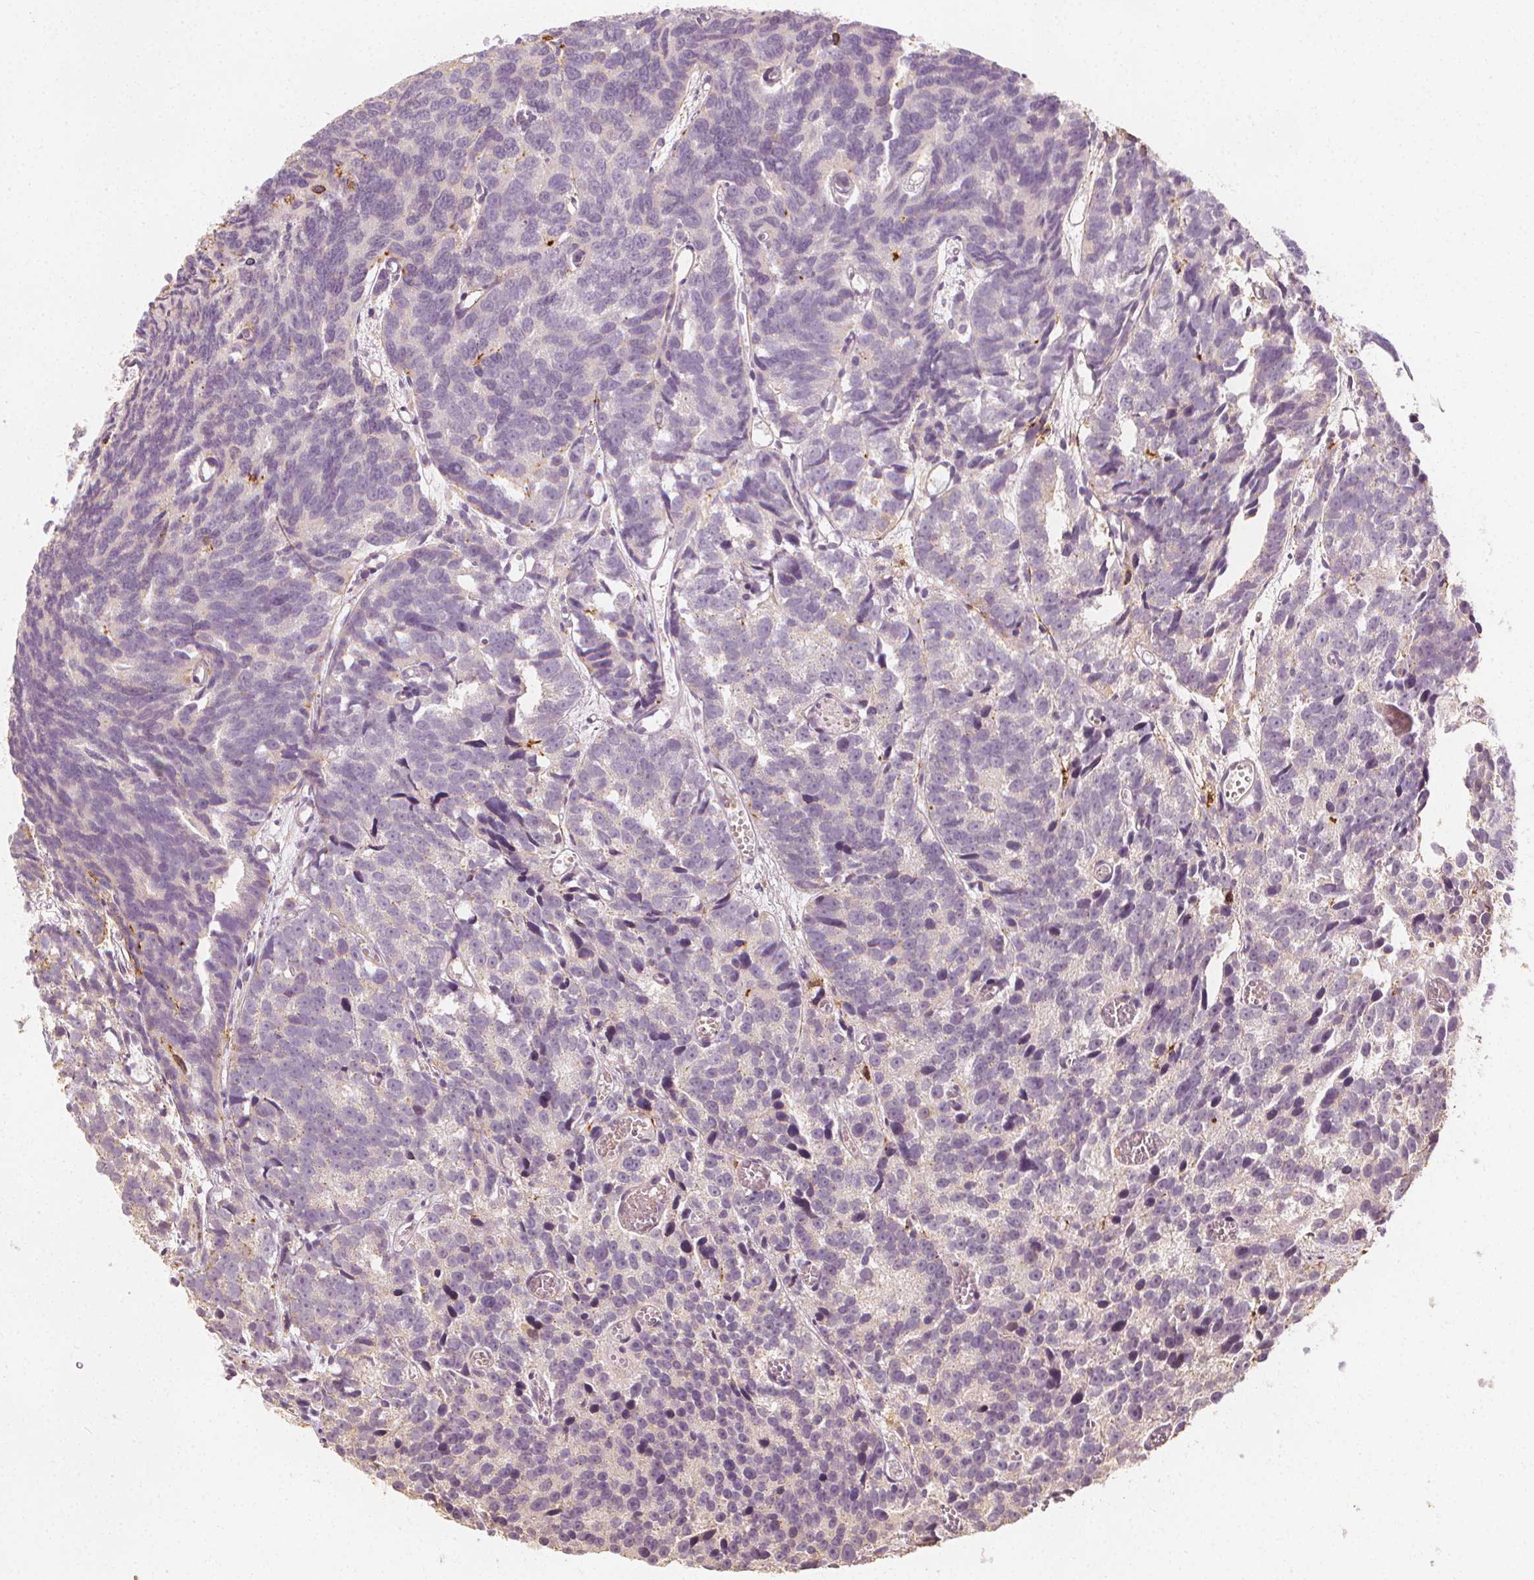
{"staining": {"intensity": "weak", "quantity": "<25%", "location": "cytoplasmic/membranous"}, "tissue": "prostate cancer", "cell_type": "Tumor cells", "image_type": "cancer", "snomed": [{"axis": "morphology", "description": "Adenocarcinoma, High grade"}, {"axis": "topography", "description": "Prostate"}], "caption": "A histopathology image of human prostate cancer (high-grade adenocarcinoma) is negative for staining in tumor cells.", "gene": "ARHGAP26", "patient": {"sex": "male", "age": 77}}